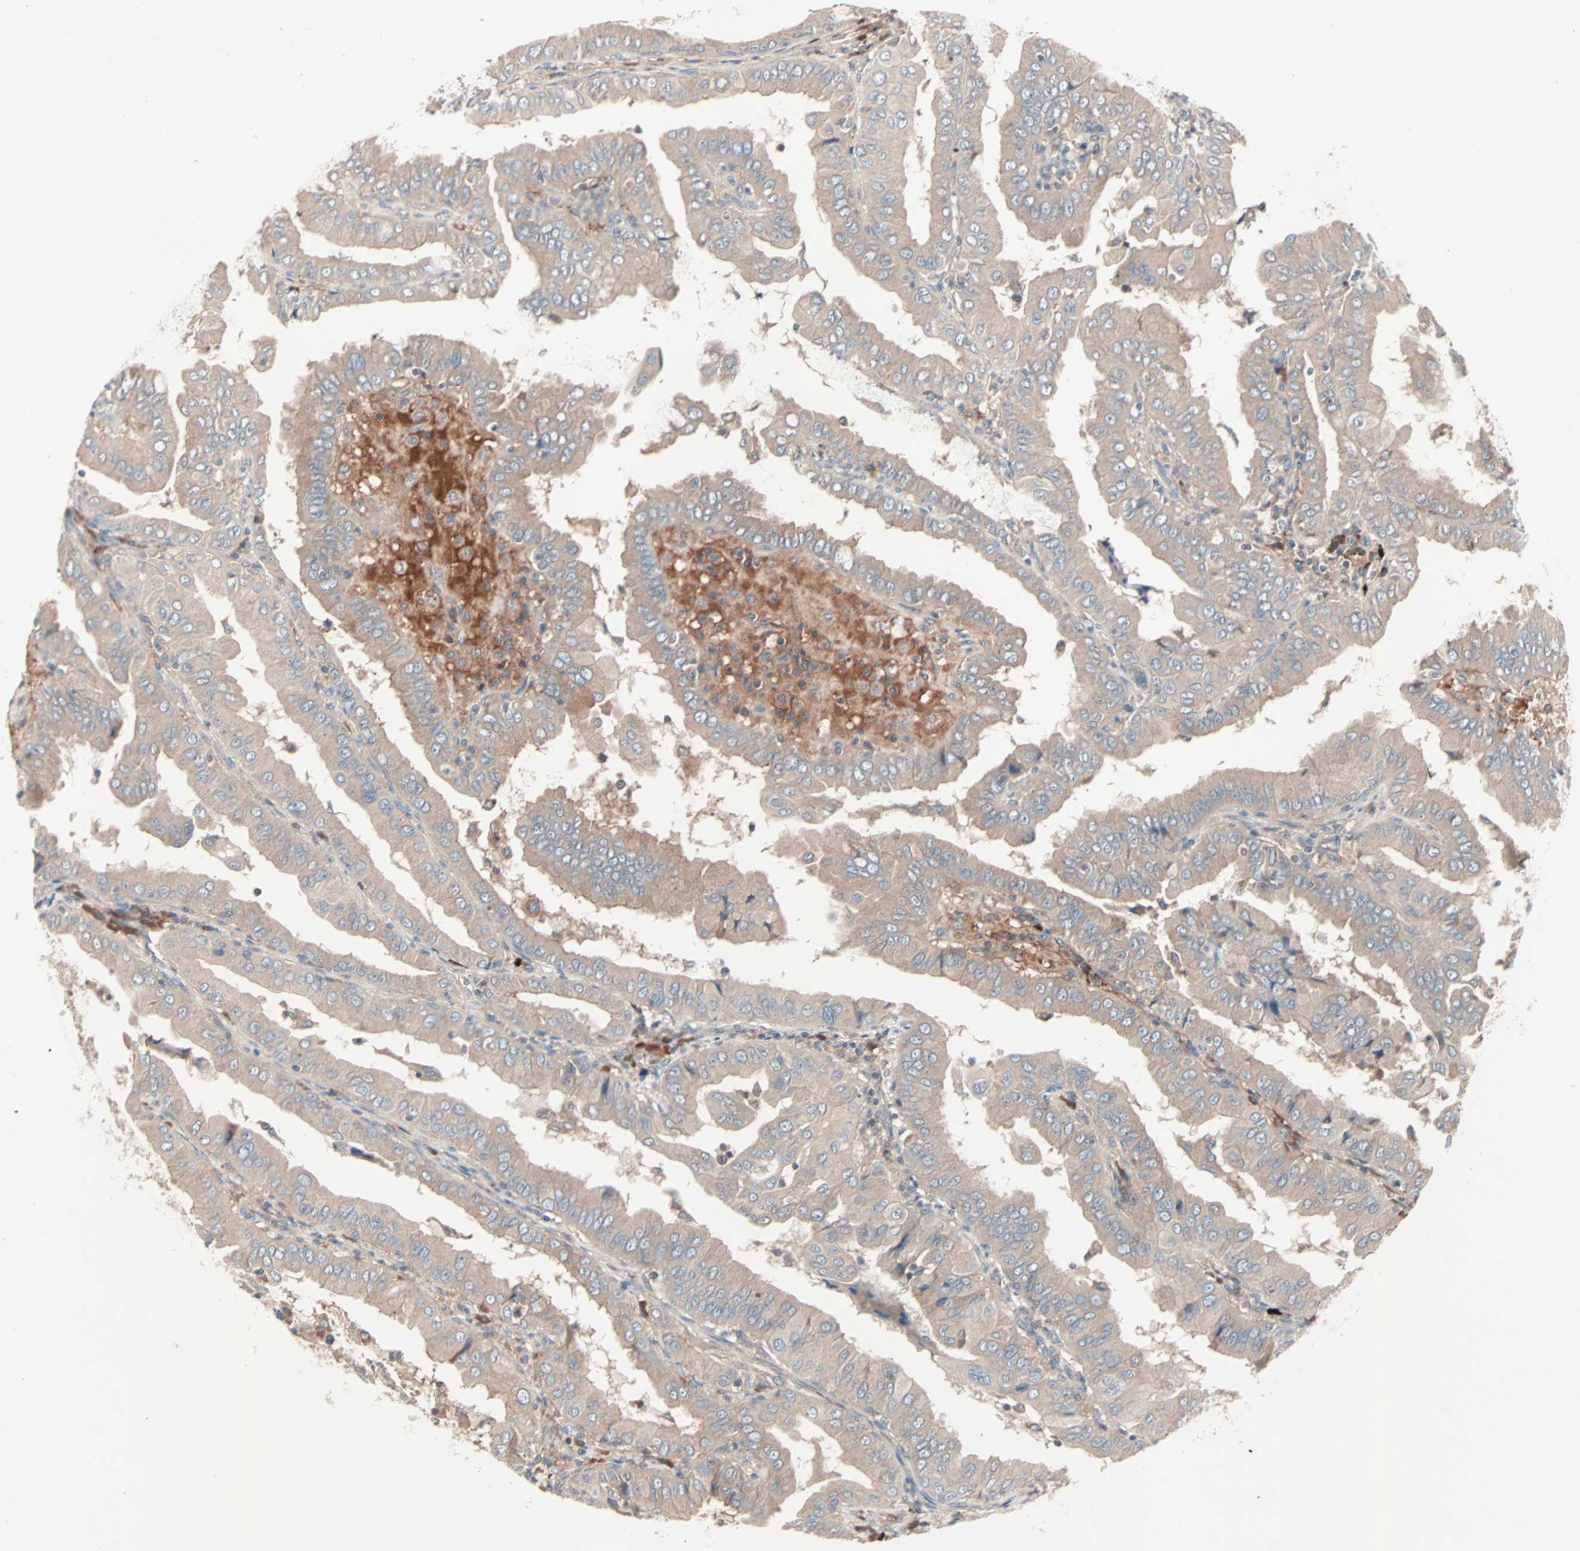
{"staining": {"intensity": "moderate", "quantity": ">75%", "location": "cytoplasmic/membranous"}, "tissue": "thyroid cancer", "cell_type": "Tumor cells", "image_type": "cancer", "snomed": [{"axis": "morphology", "description": "Papillary adenocarcinoma, NOS"}, {"axis": "topography", "description": "Thyroid gland"}], "caption": "The micrograph displays a brown stain indicating the presence of a protein in the cytoplasmic/membranous of tumor cells in thyroid papillary adenocarcinoma.", "gene": "CAD", "patient": {"sex": "male", "age": 33}}